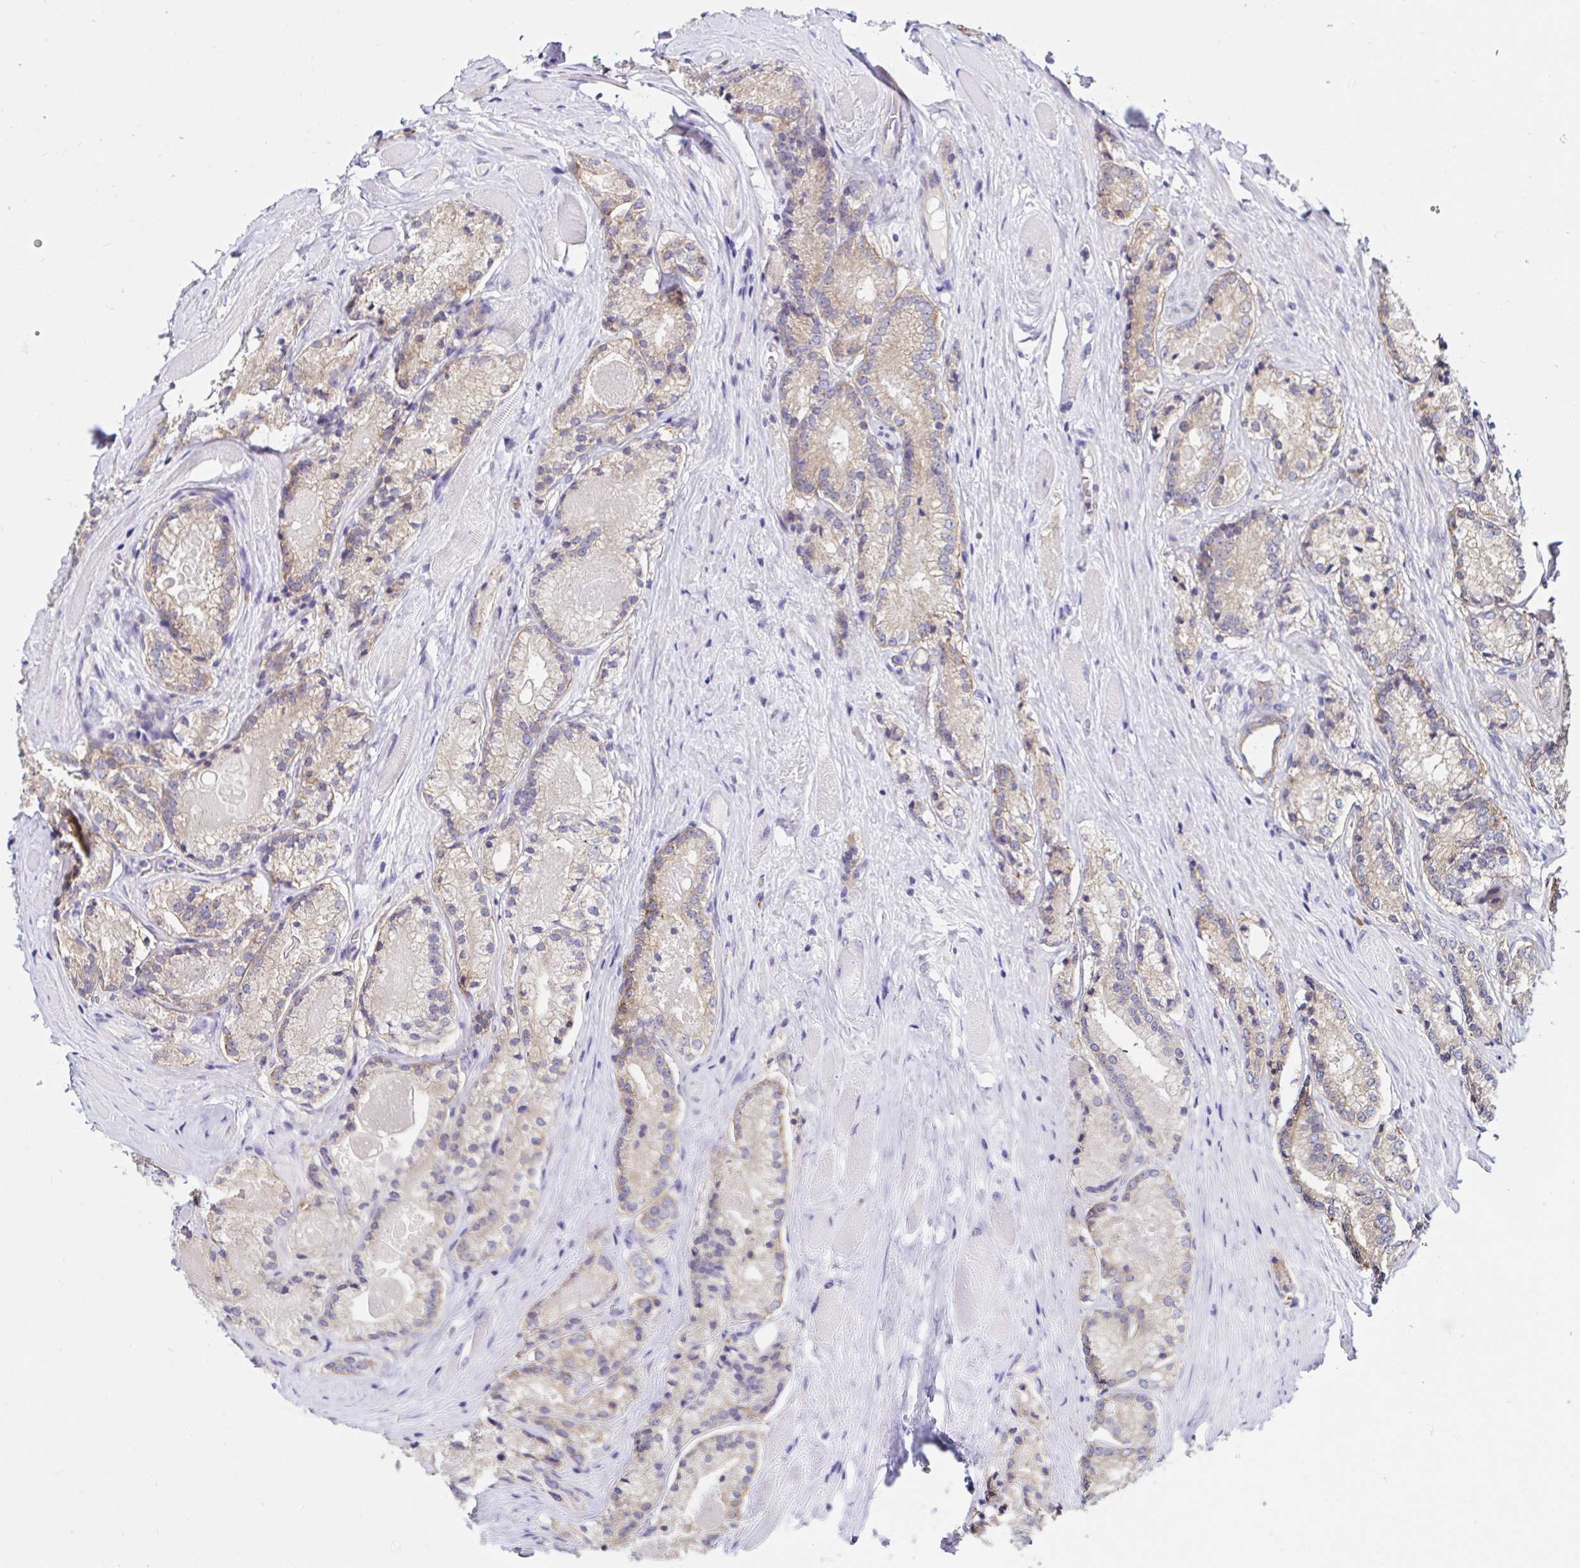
{"staining": {"intensity": "weak", "quantity": ">75%", "location": "cytoplasmic/membranous"}, "tissue": "prostate cancer", "cell_type": "Tumor cells", "image_type": "cancer", "snomed": [{"axis": "morphology", "description": "Adenocarcinoma, NOS"}, {"axis": "morphology", "description": "Adenocarcinoma, Low grade"}, {"axis": "topography", "description": "Prostate"}], "caption": "Human prostate cancer stained with a brown dye reveals weak cytoplasmic/membranous positive staining in about >75% of tumor cells.", "gene": "VSIG2", "patient": {"sex": "male", "age": 68}}